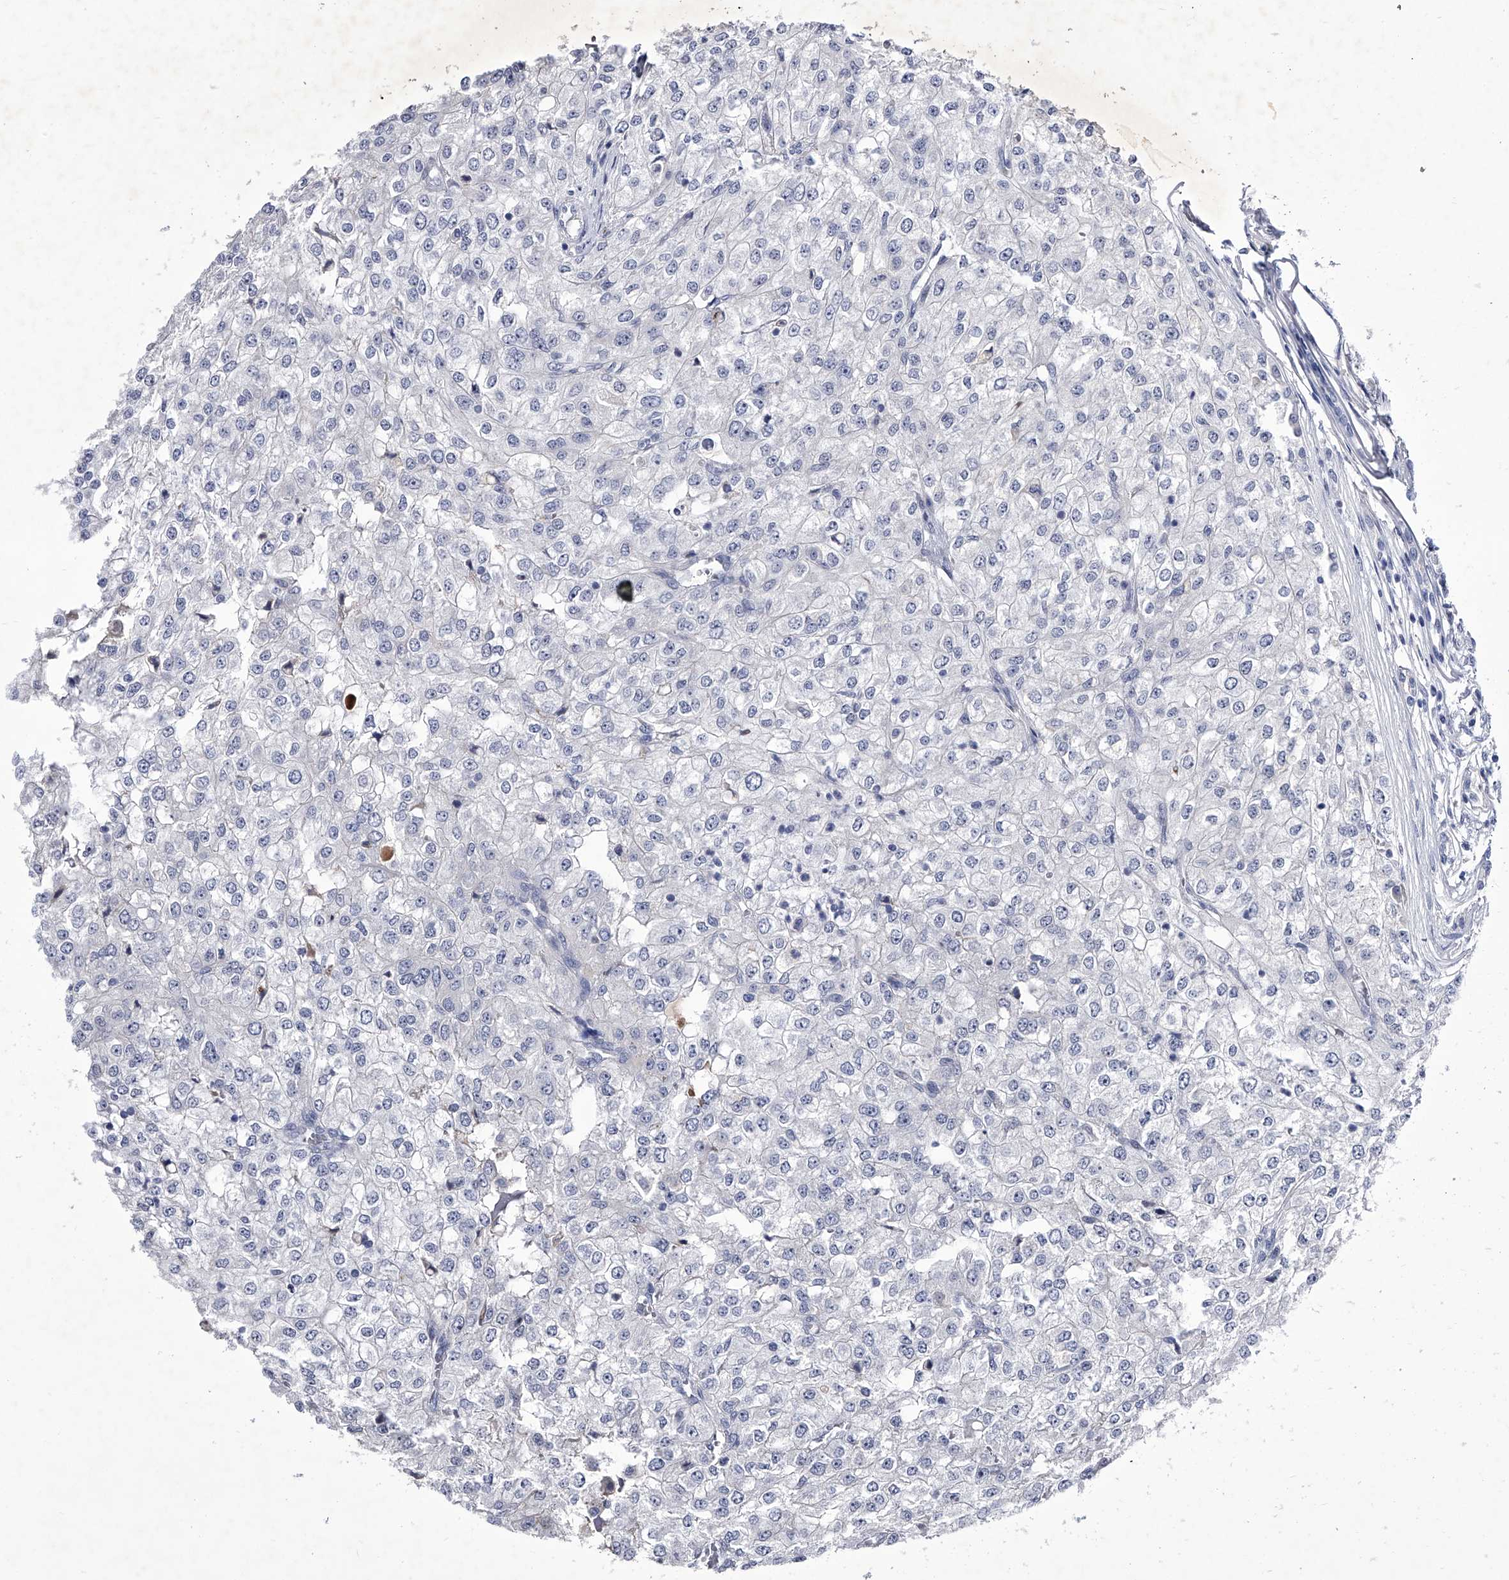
{"staining": {"intensity": "negative", "quantity": "none", "location": "none"}, "tissue": "renal cancer", "cell_type": "Tumor cells", "image_type": "cancer", "snomed": [{"axis": "morphology", "description": "Adenocarcinoma, NOS"}, {"axis": "topography", "description": "Kidney"}], "caption": "Immunohistochemical staining of human renal cancer (adenocarcinoma) displays no significant positivity in tumor cells. The staining is performed using DAB brown chromogen with nuclei counter-stained in using hematoxylin.", "gene": "CRISP2", "patient": {"sex": "female", "age": 54}}